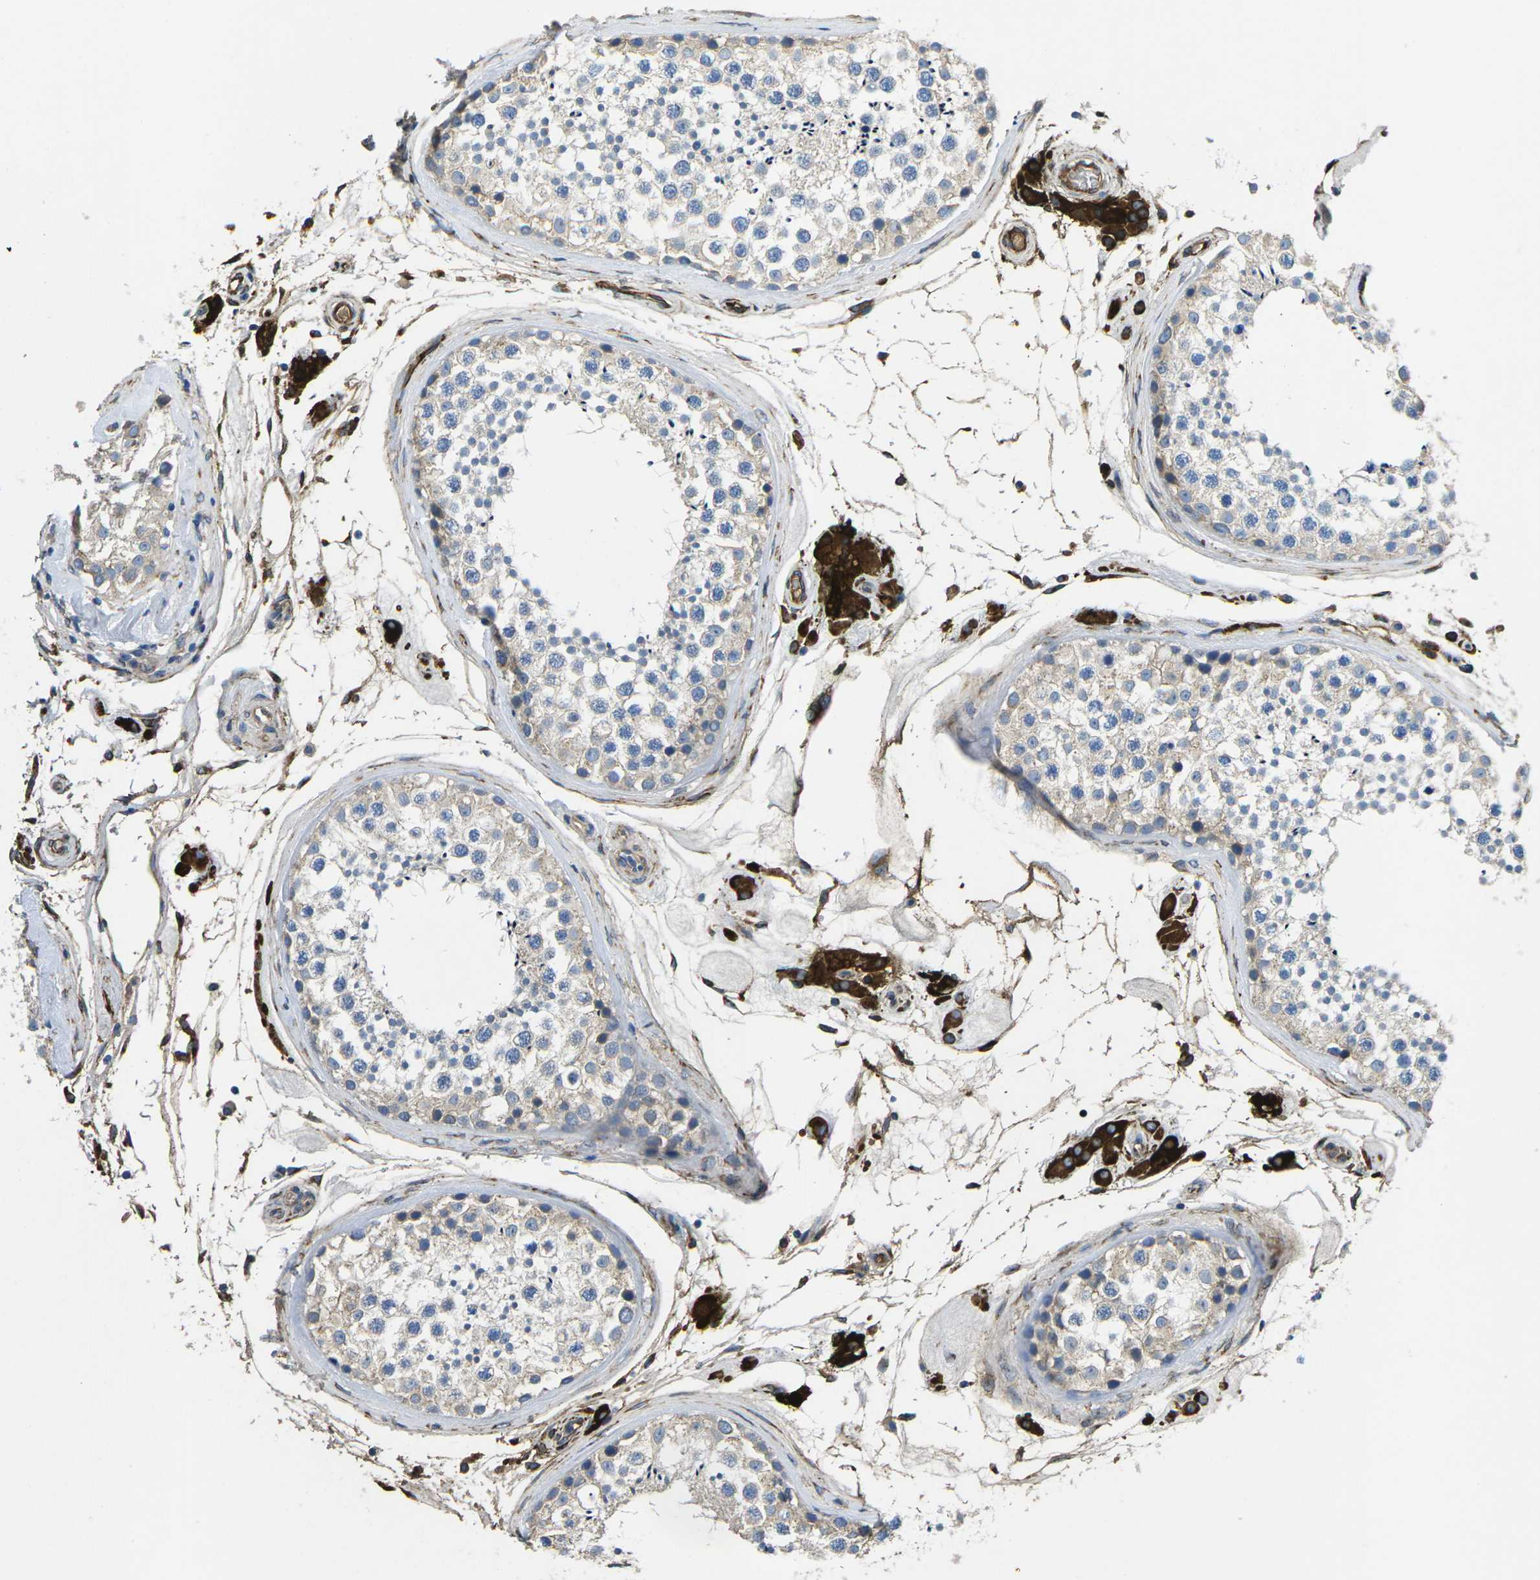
{"staining": {"intensity": "weak", "quantity": "25%-75%", "location": "cytoplasmic/membranous"}, "tissue": "testis", "cell_type": "Cells in seminiferous ducts", "image_type": "normal", "snomed": [{"axis": "morphology", "description": "Normal tissue, NOS"}, {"axis": "topography", "description": "Testis"}], "caption": "Protein staining of unremarkable testis demonstrates weak cytoplasmic/membranous positivity in about 25%-75% of cells in seminiferous ducts.", "gene": "PDZD8", "patient": {"sex": "male", "age": 46}}